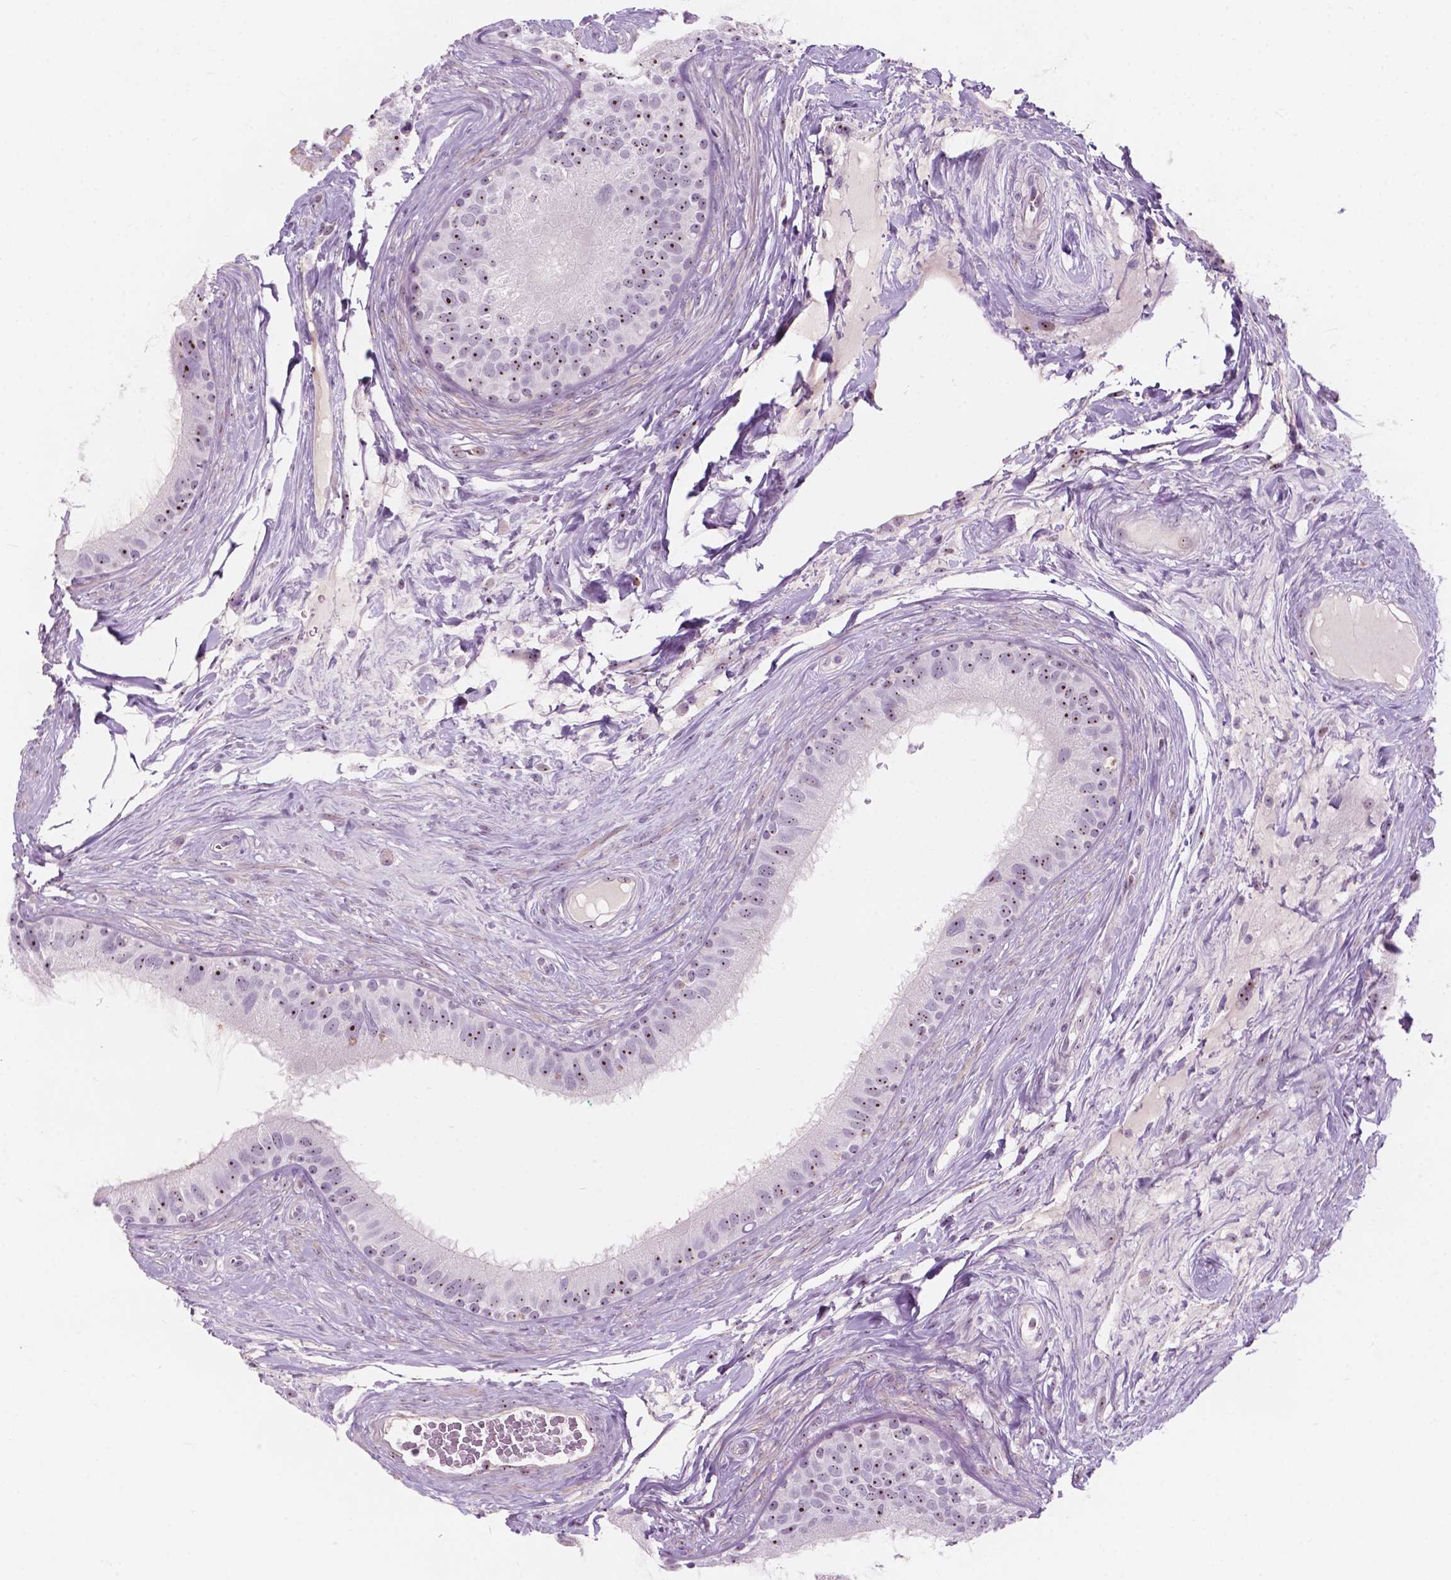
{"staining": {"intensity": "moderate", "quantity": "25%-75%", "location": "nuclear"}, "tissue": "epididymis", "cell_type": "Glandular cells", "image_type": "normal", "snomed": [{"axis": "morphology", "description": "Normal tissue, NOS"}, {"axis": "topography", "description": "Epididymis"}], "caption": "Immunohistochemistry (IHC) photomicrograph of unremarkable human epididymis stained for a protein (brown), which reveals medium levels of moderate nuclear positivity in about 25%-75% of glandular cells.", "gene": "ZNF853", "patient": {"sex": "male", "age": 59}}